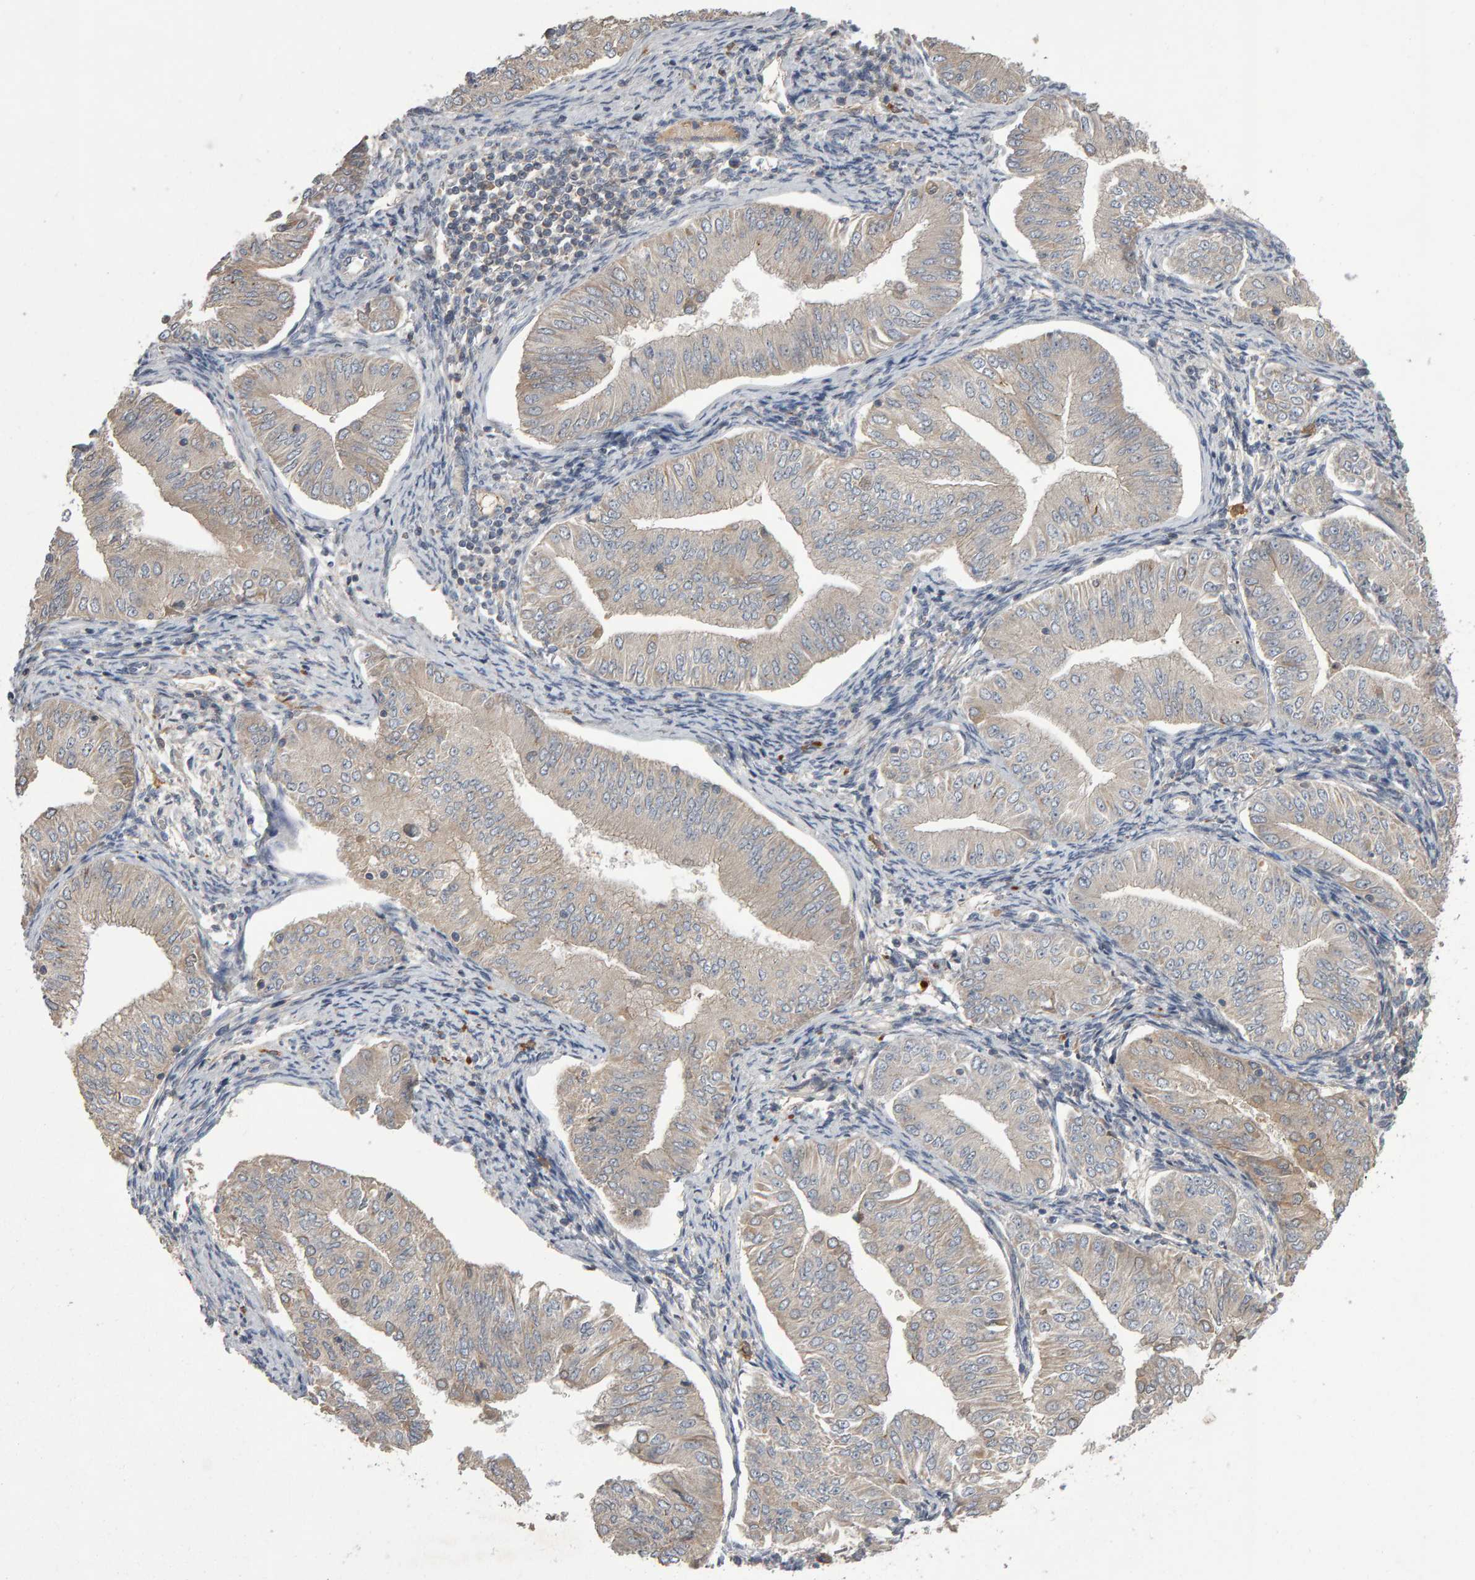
{"staining": {"intensity": "negative", "quantity": "none", "location": "none"}, "tissue": "endometrial cancer", "cell_type": "Tumor cells", "image_type": "cancer", "snomed": [{"axis": "morphology", "description": "Normal tissue, NOS"}, {"axis": "morphology", "description": "Adenocarcinoma, NOS"}, {"axis": "topography", "description": "Endometrium"}], "caption": "High power microscopy histopathology image of an IHC micrograph of endometrial cancer (adenocarcinoma), revealing no significant positivity in tumor cells.", "gene": "PGS1", "patient": {"sex": "female", "age": 53}}